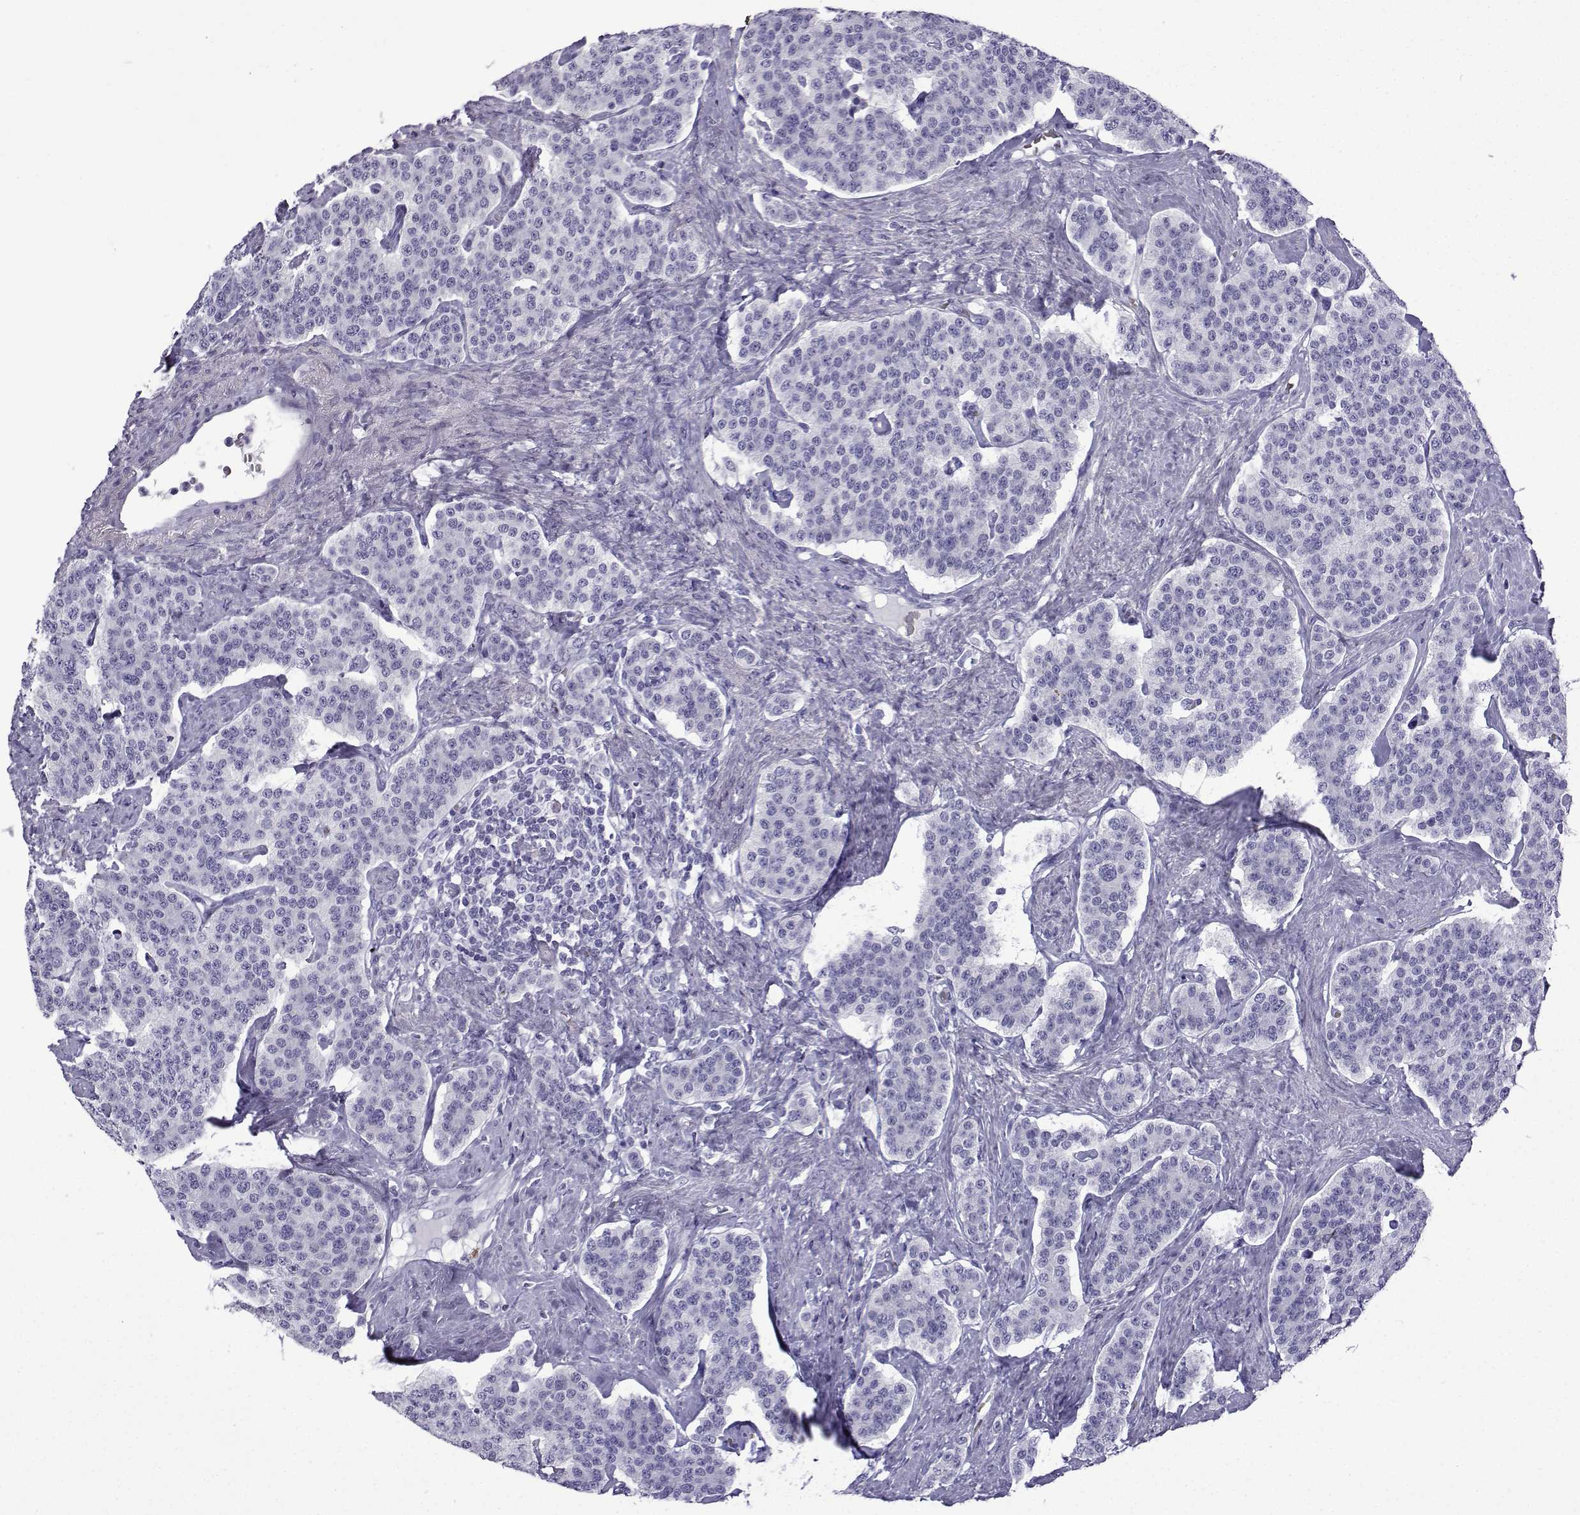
{"staining": {"intensity": "negative", "quantity": "none", "location": "none"}, "tissue": "carcinoid", "cell_type": "Tumor cells", "image_type": "cancer", "snomed": [{"axis": "morphology", "description": "Carcinoid, malignant, NOS"}, {"axis": "topography", "description": "Small intestine"}], "caption": "Carcinoid stained for a protein using immunohistochemistry displays no expression tumor cells.", "gene": "TRIM46", "patient": {"sex": "female", "age": 58}}